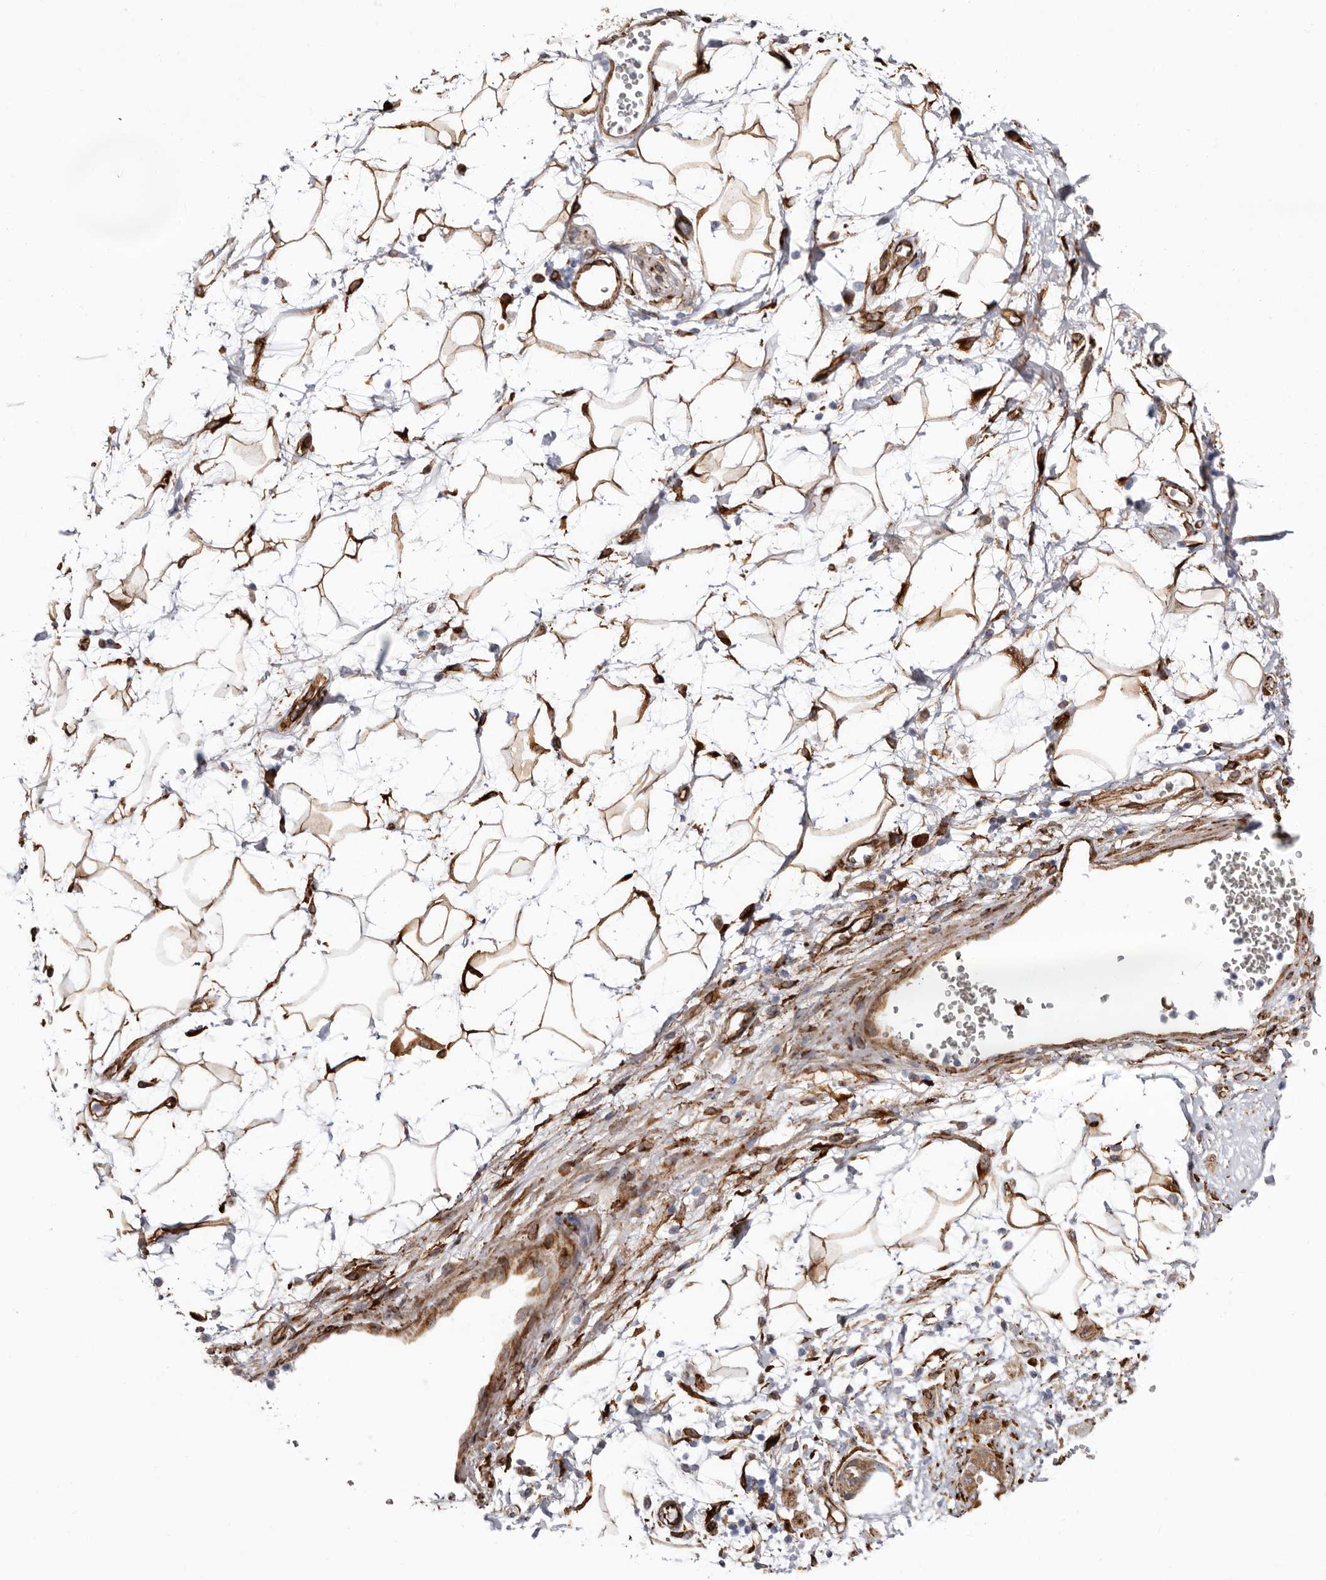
{"staining": {"intensity": "moderate", "quantity": ">75%", "location": "cytoplasmic/membranous"}, "tissue": "adipose tissue", "cell_type": "Adipocytes", "image_type": "normal", "snomed": [{"axis": "morphology", "description": "Normal tissue, NOS"}, {"axis": "morphology", "description": "Adenocarcinoma, NOS"}, {"axis": "topography", "description": "Duodenum"}, {"axis": "topography", "description": "Peripheral nerve tissue"}], "caption": "High-magnification brightfield microscopy of benign adipose tissue stained with DAB (brown) and counterstained with hematoxylin (blue). adipocytes exhibit moderate cytoplasmic/membranous expression is seen in about>75% of cells.", "gene": "SEMA3E", "patient": {"sex": "female", "age": 60}}